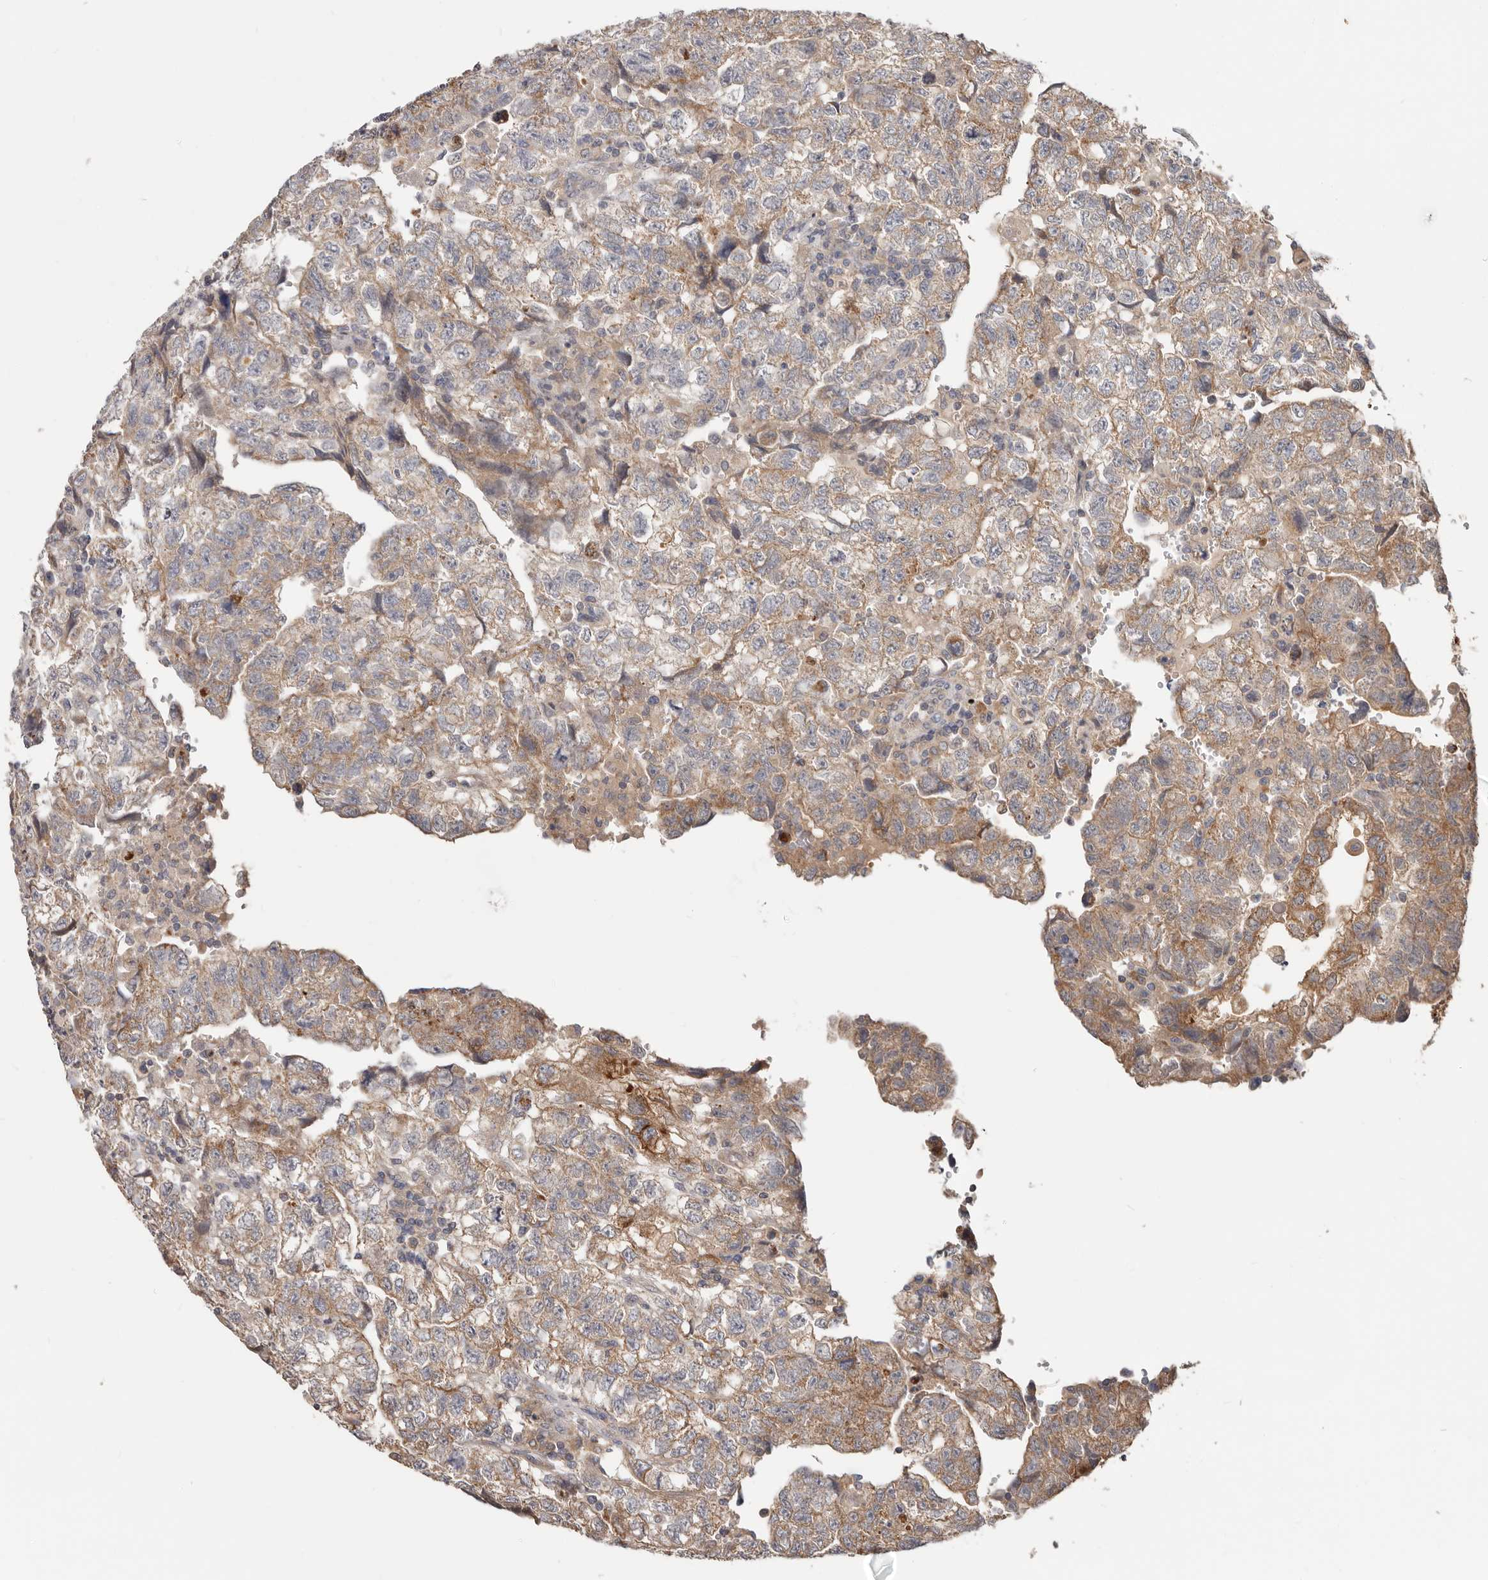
{"staining": {"intensity": "moderate", "quantity": "25%-75%", "location": "cytoplasmic/membranous"}, "tissue": "testis cancer", "cell_type": "Tumor cells", "image_type": "cancer", "snomed": [{"axis": "morphology", "description": "Carcinoma, Embryonal, NOS"}, {"axis": "topography", "description": "Testis"}], "caption": "A high-resolution histopathology image shows immunohistochemistry (IHC) staining of testis cancer (embryonal carcinoma), which displays moderate cytoplasmic/membranous positivity in about 25%-75% of tumor cells. (DAB (3,3'-diaminobenzidine) = brown stain, brightfield microscopy at high magnification).", "gene": "LRP6", "patient": {"sex": "male", "age": 36}}